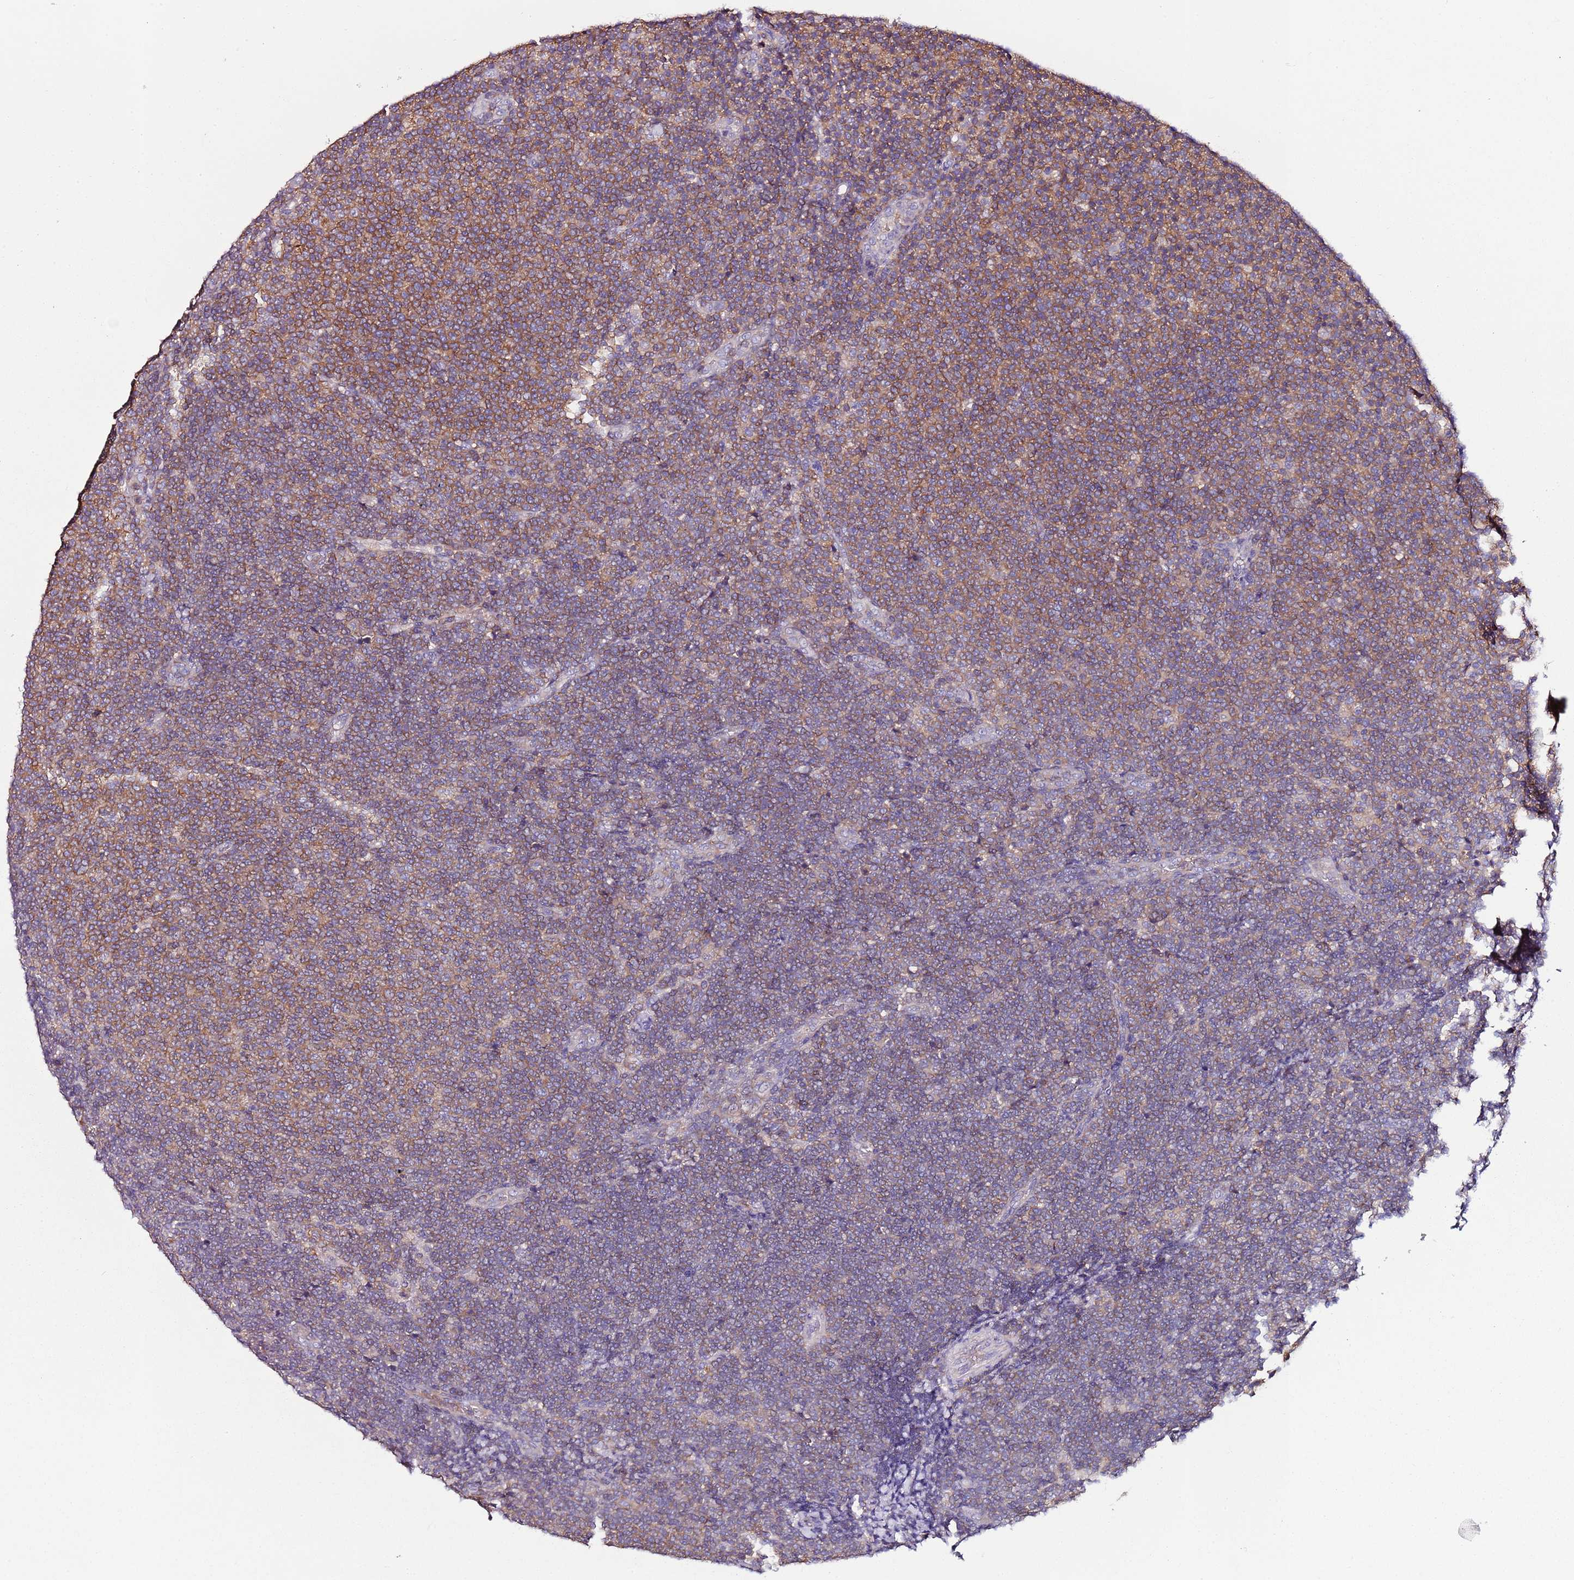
{"staining": {"intensity": "weak", "quantity": ">75%", "location": "cytoplasmic/membranous"}, "tissue": "lymphoma", "cell_type": "Tumor cells", "image_type": "cancer", "snomed": [{"axis": "morphology", "description": "Malignant lymphoma, non-Hodgkin's type, Low grade"}, {"axis": "topography", "description": "Lymph node"}], "caption": "Lymphoma was stained to show a protein in brown. There is low levels of weak cytoplasmic/membranous positivity in approximately >75% of tumor cells.", "gene": "IGIP", "patient": {"sex": "male", "age": 66}}